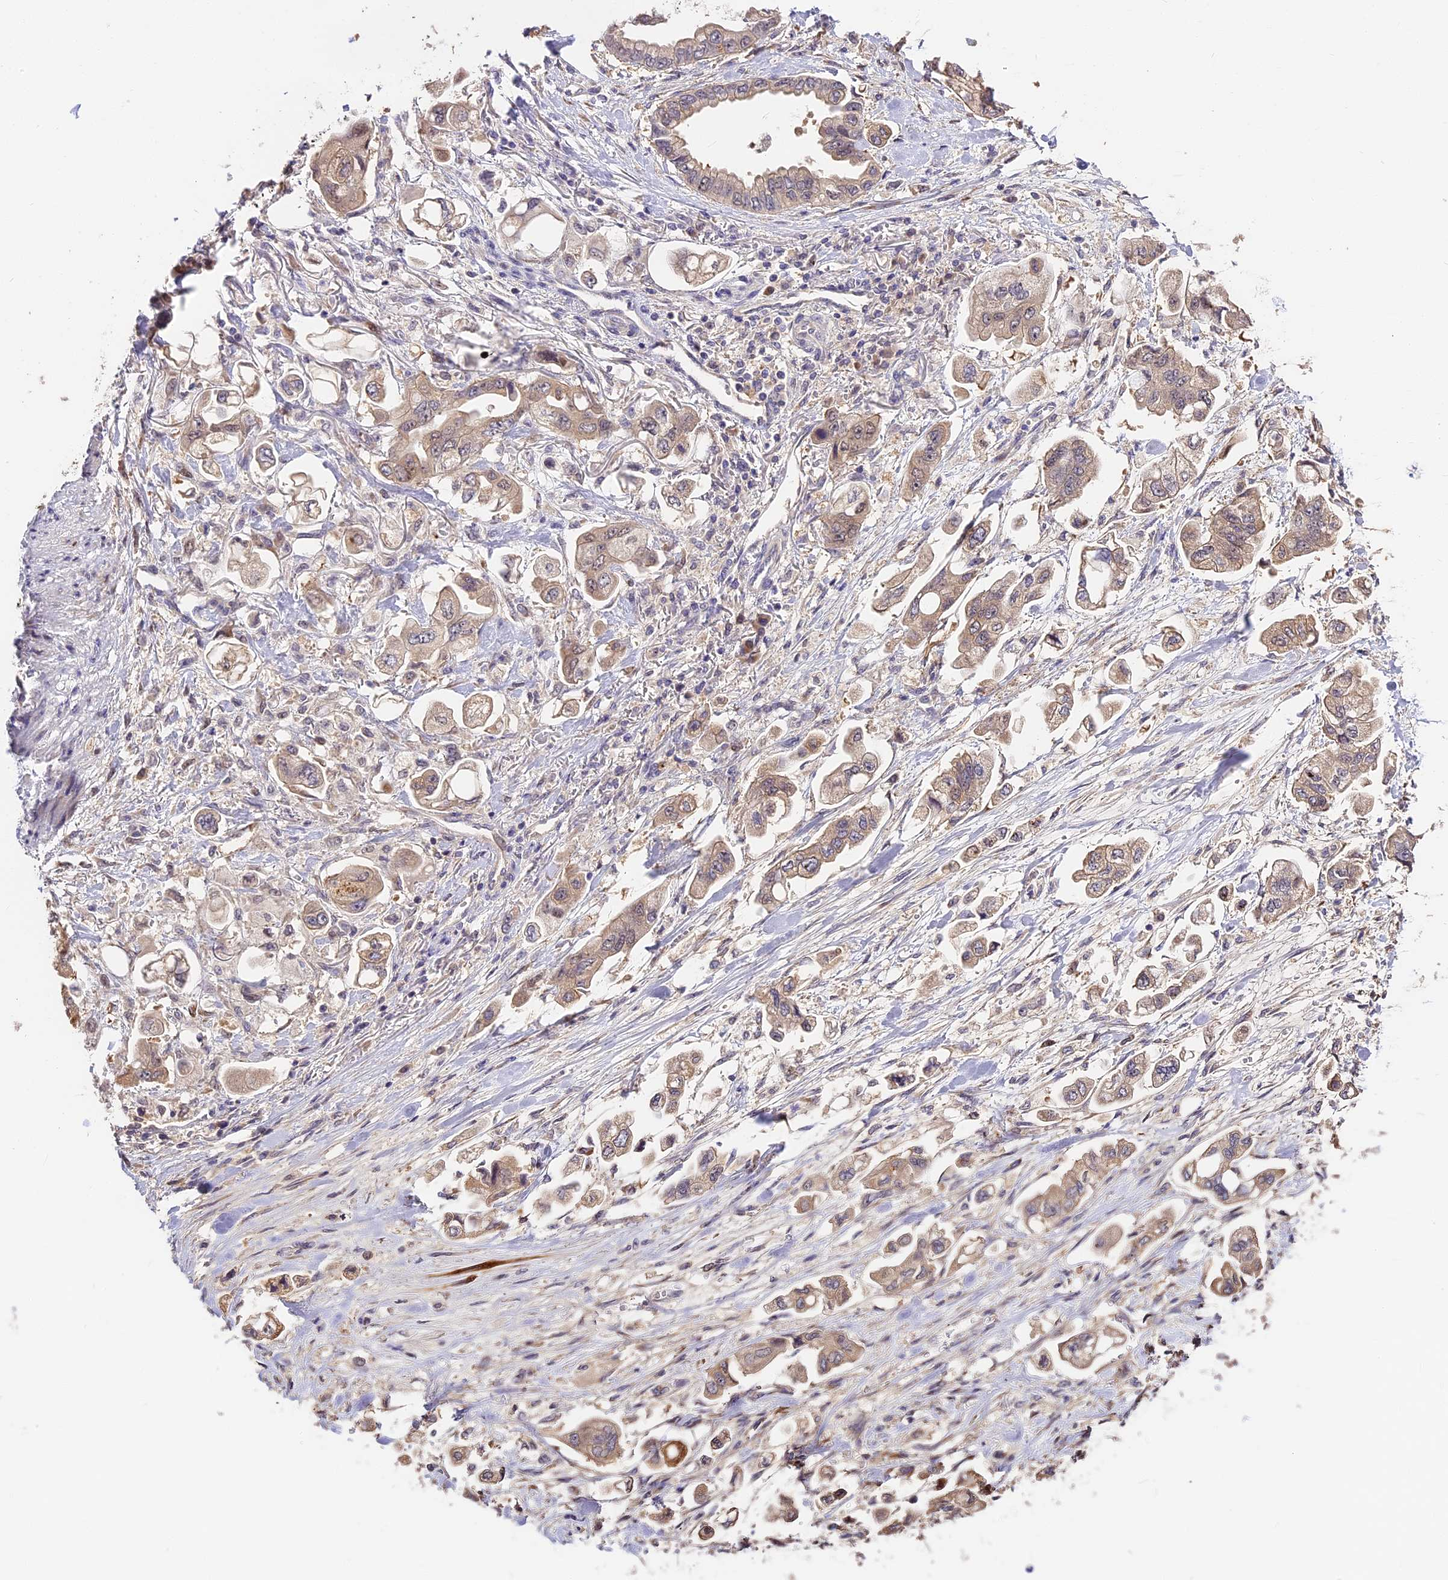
{"staining": {"intensity": "weak", "quantity": ">75%", "location": "cytoplasmic/membranous"}, "tissue": "stomach cancer", "cell_type": "Tumor cells", "image_type": "cancer", "snomed": [{"axis": "morphology", "description": "Adenocarcinoma, NOS"}, {"axis": "topography", "description": "Stomach"}], "caption": "Tumor cells demonstrate weak cytoplasmic/membranous expression in about >75% of cells in stomach cancer.", "gene": "BSCL2", "patient": {"sex": "male", "age": 62}}